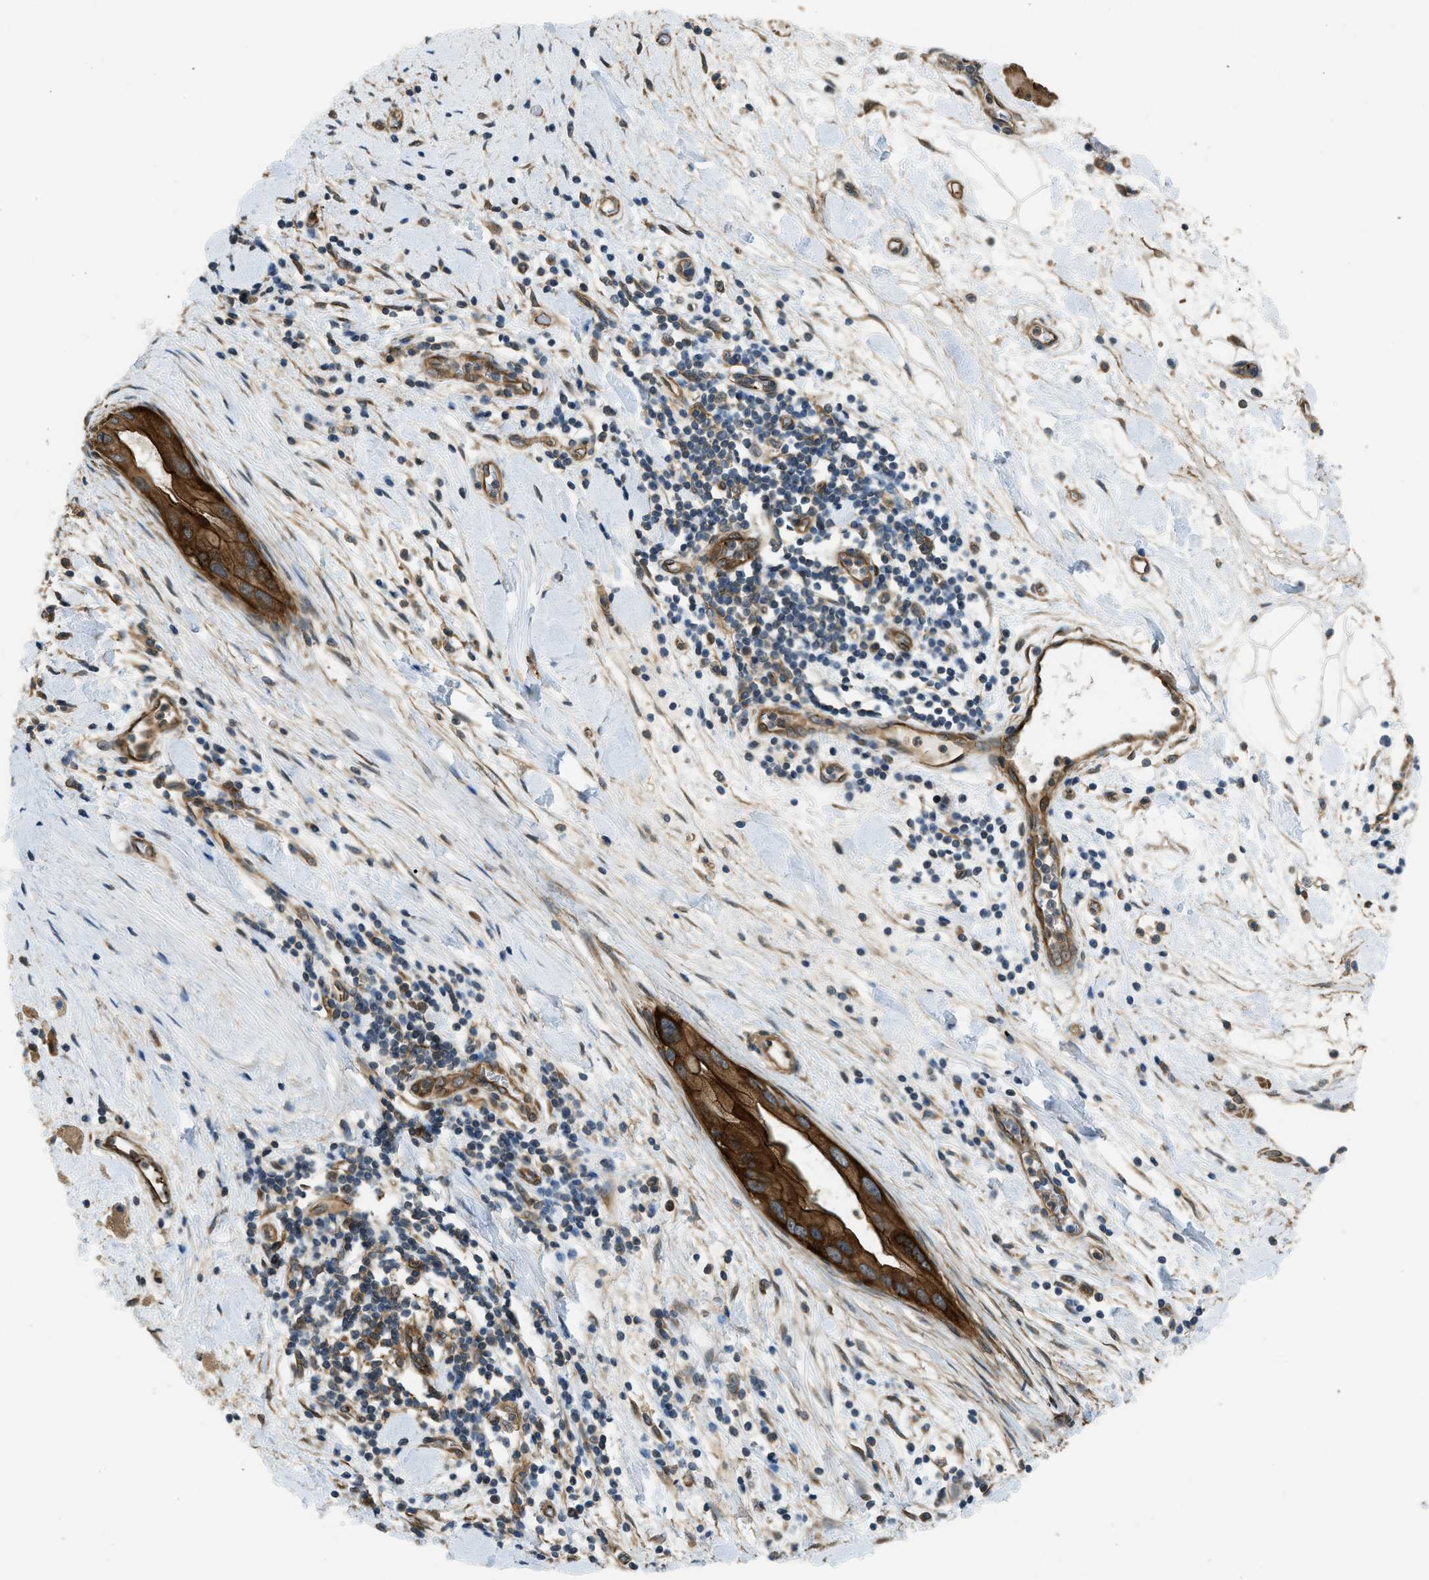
{"staining": {"intensity": "strong", "quantity": ">75%", "location": "cytoplasmic/membranous"}, "tissue": "pancreatic cancer", "cell_type": "Tumor cells", "image_type": "cancer", "snomed": [{"axis": "morphology", "description": "Adenocarcinoma, NOS"}, {"axis": "topography", "description": "Pancreas"}], "caption": "Human pancreatic cancer stained with a protein marker reveals strong staining in tumor cells.", "gene": "CGN", "patient": {"sex": "male", "age": 55}}